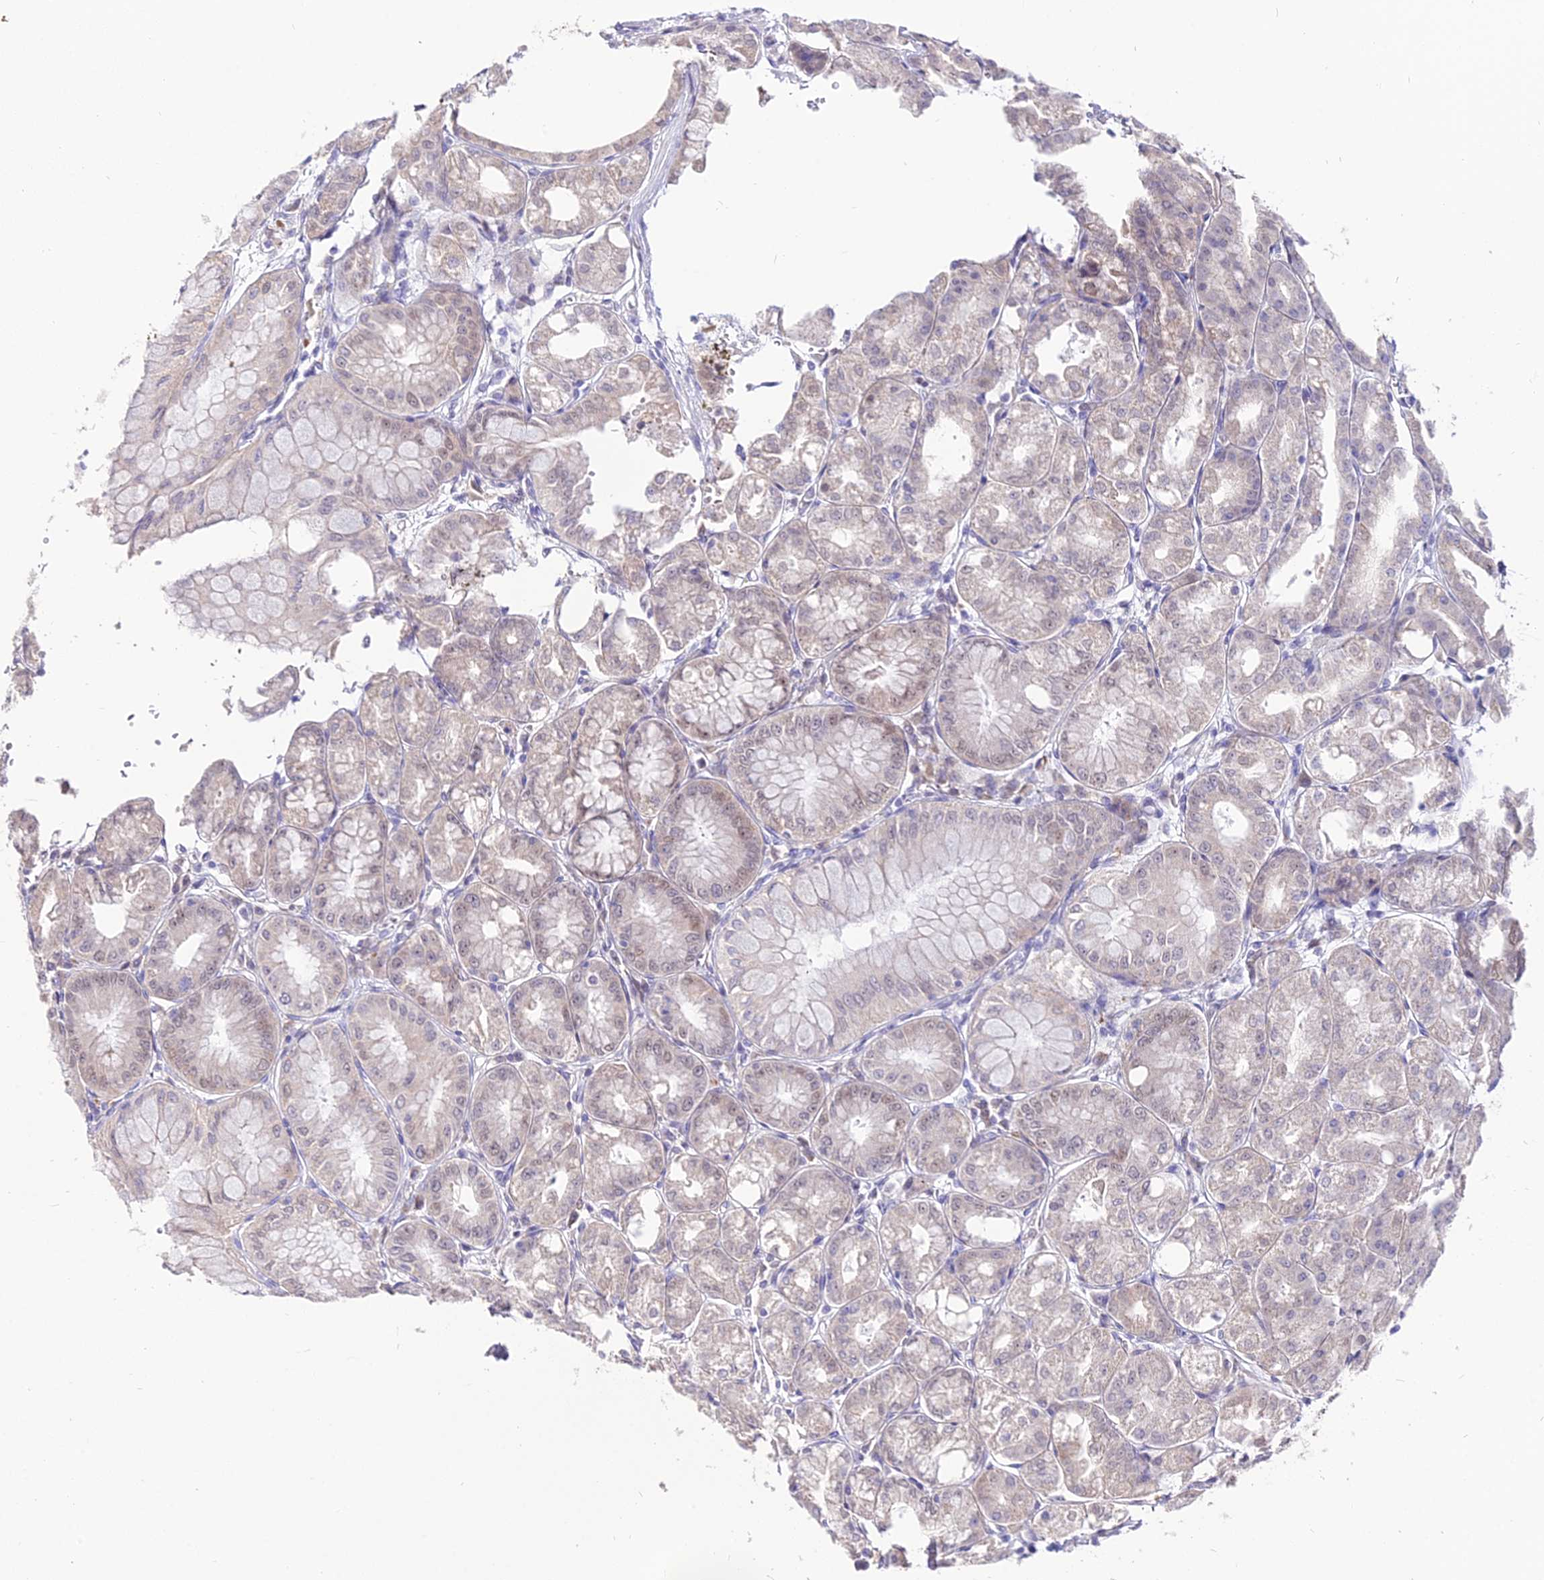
{"staining": {"intensity": "moderate", "quantity": "25%-75%", "location": "cytoplasmic/membranous,nuclear"}, "tissue": "stomach", "cell_type": "Glandular cells", "image_type": "normal", "snomed": [{"axis": "morphology", "description": "Normal tissue, NOS"}, {"axis": "topography", "description": "Stomach, lower"}], "caption": "Stomach stained with immunohistochemistry (IHC) displays moderate cytoplasmic/membranous,nuclear expression in about 25%-75% of glandular cells. The staining was performed using DAB (3,3'-diaminobenzidine), with brown indicating positive protein expression. Nuclei are stained blue with hematoxylin.", "gene": "C6orf163", "patient": {"sex": "male", "age": 71}}